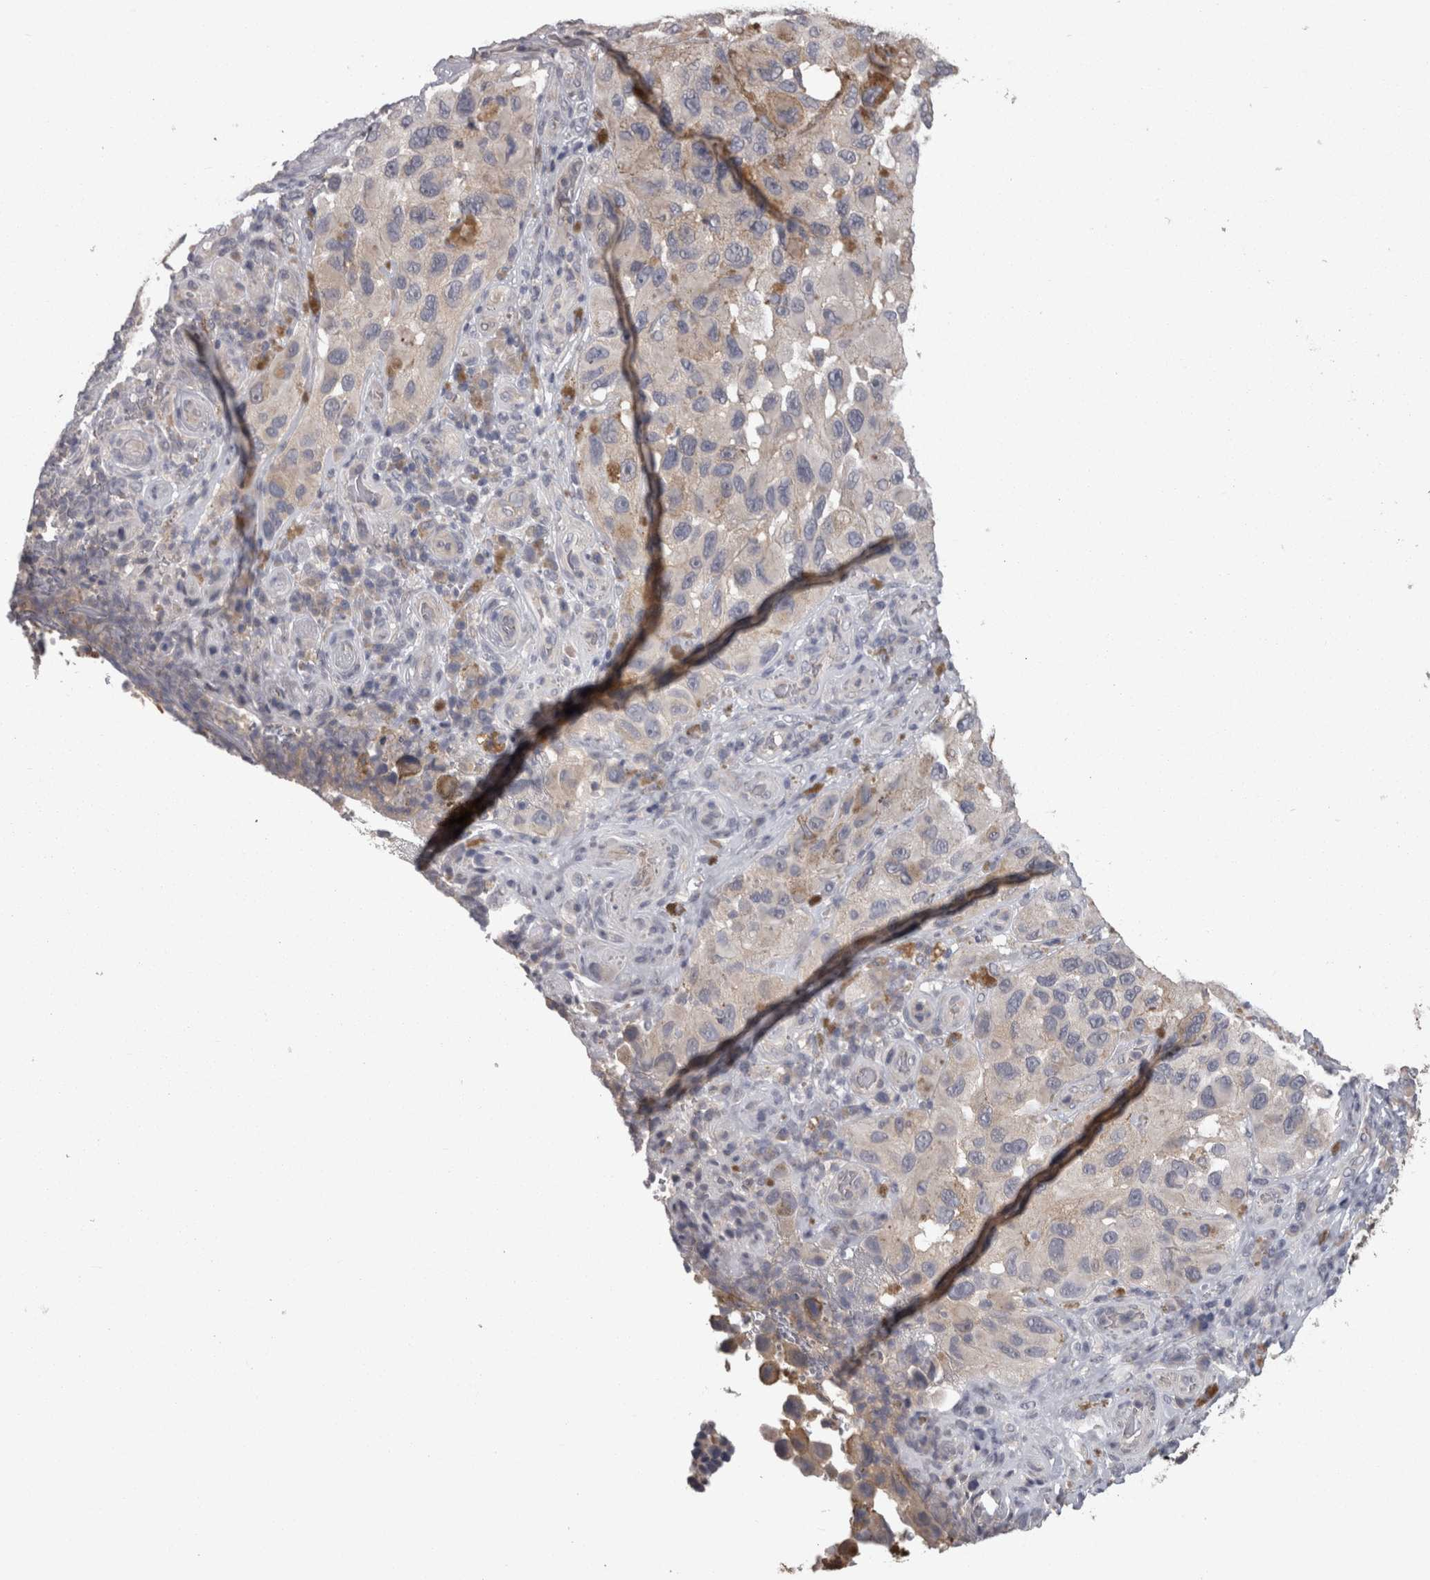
{"staining": {"intensity": "weak", "quantity": "<25%", "location": "cytoplasmic/membranous"}, "tissue": "melanoma", "cell_type": "Tumor cells", "image_type": "cancer", "snomed": [{"axis": "morphology", "description": "Malignant melanoma, NOS"}, {"axis": "topography", "description": "Skin"}], "caption": "Tumor cells are negative for brown protein staining in malignant melanoma.", "gene": "PON3", "patient": {"sex": "female", "age": 73}}